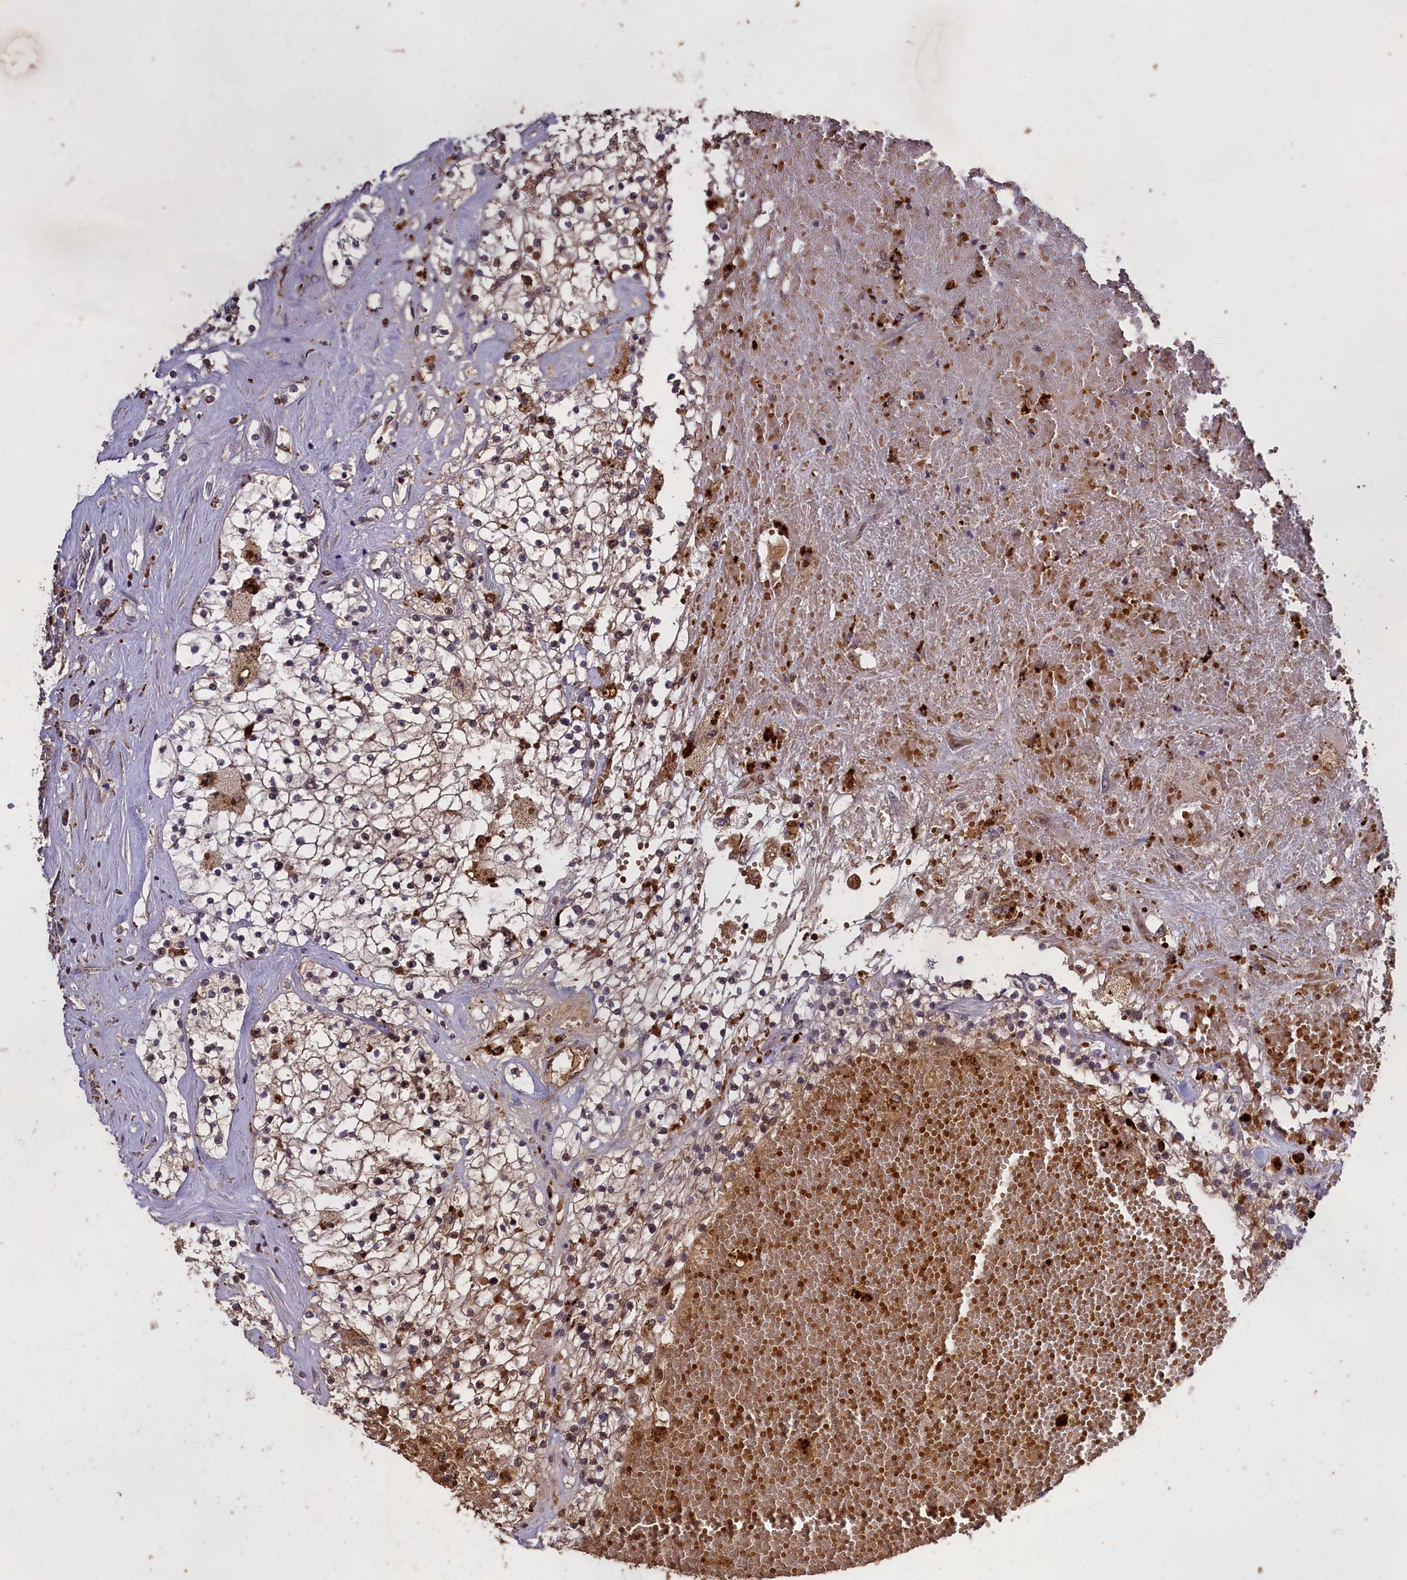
{"staining": {"intensity": "weak", "quantity": ">75%", "location": "cytoplasmic/membranous"}, "tissue": "renal cancer", "cell_type": "Tumor cells", "image_type": "cancer", "snomed": [{"axis": "morphology", "description": "Normal tissue, NOS"}, {"axis": "morphology", "description": "Adenocarcinoma, NOS"}, {"axis": "topography", "description": "Kidney"}], "caption": "This micrograph displays renal cancer (adenocarcinoma) stained with immunohistochemistry to label a protein in brown. The cytoplasmic/membranous of tumor cells show weak positivity for the protein. Nuclei are counter-stained blue.", "gene": "CLRN2", "patient": {"sex": "male", "age": 68}}